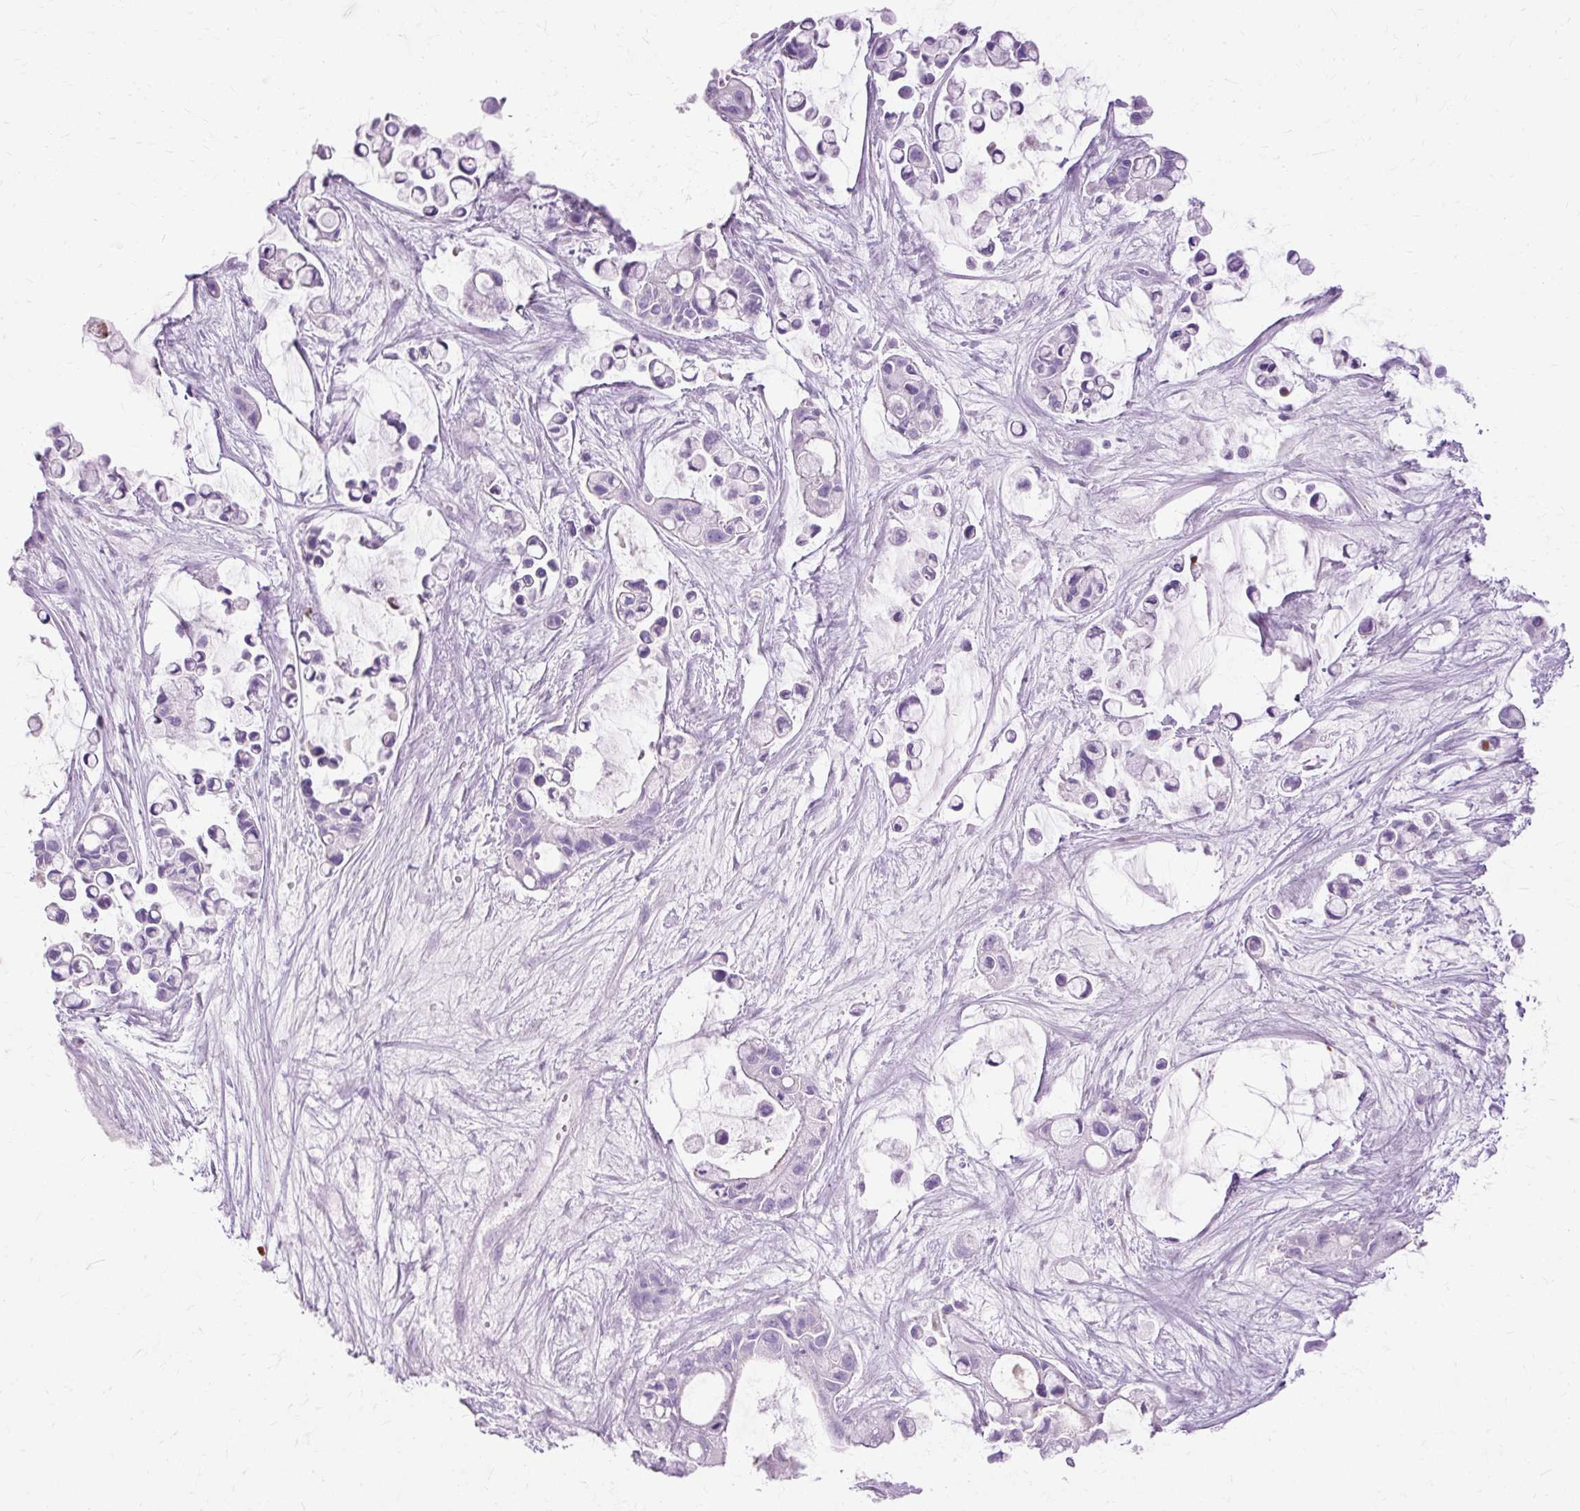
{"staining": {"intensity": "negative", "quantity": "none", "location": "none"}, "tissue": "ovarian cancer", "cell_type": "Tumor cells", "image_type": "cancer", "snomed": [{"axis": "morphology", "description": "Cystadenocarcinoma, mucinous, NOS"}, {"axis": "topography", "description": "Ovary"}], "caption": "Human ovarian mucinous cystadenocarcinoma stained for a protein using immunohistochemistry demonstrates no staining in tumor cells.", "gene": "HSD11B1", "patient": {"sex": "female", "age": 63}}